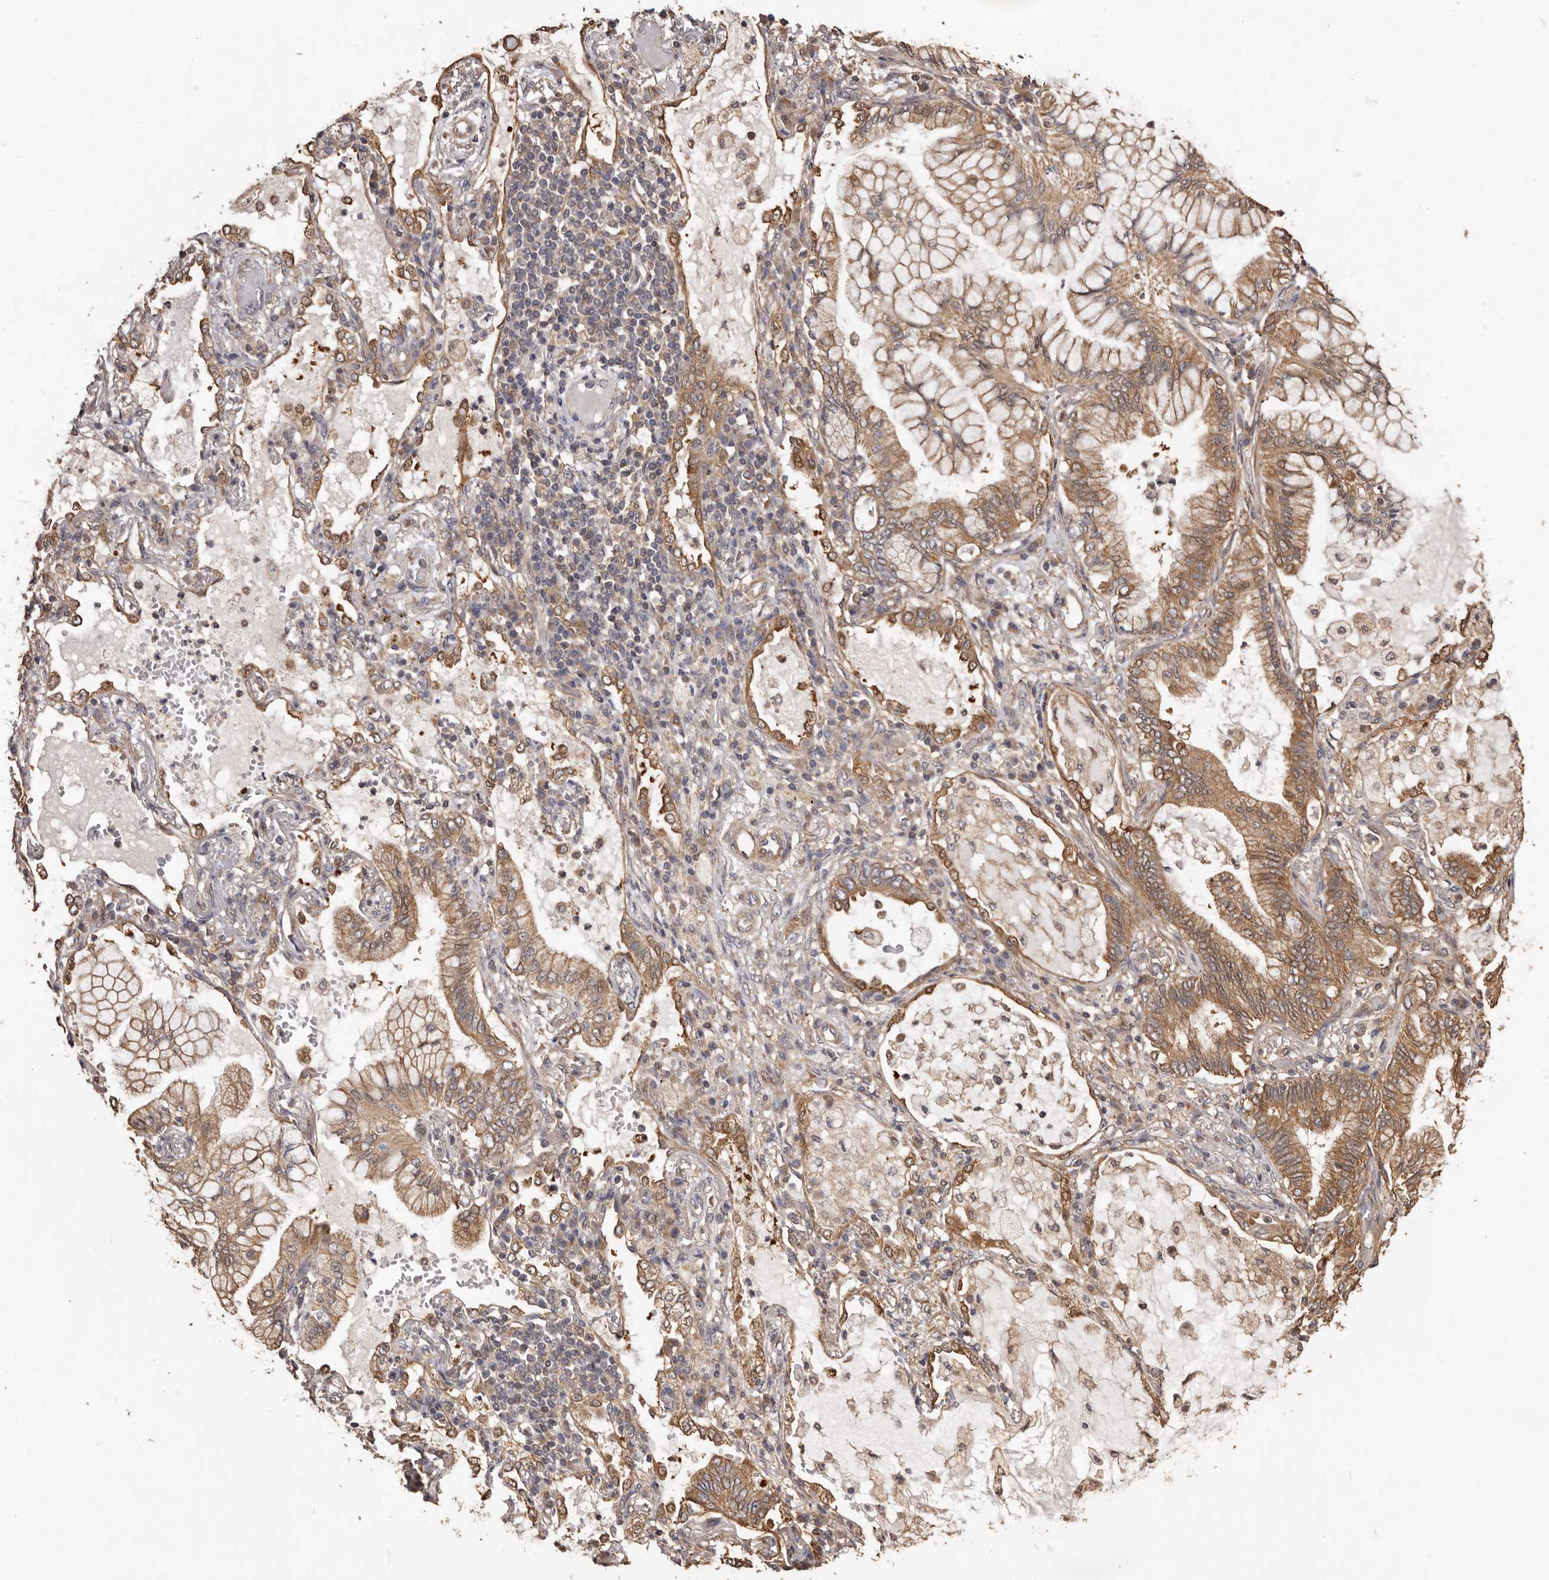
{"staining": {"intensity": "moderate", "quantity": ">75%", "location": "cytoplasmic/membranous"}, "tissue": "lung cancer", "cell_type": "Tumor cells", "image_type": "cancer", "snomed": [{"axis": "morphology", "description": "Adenocarcinoma, NOS"}, {"axis": "topography", "description": "Lung"}], "caption": "Immunohistochemistry (DAB (3,3'-diaminobenzidine)) staining of adenocarcinoma (lung) displays moderate cytoplasmic/membranous protein expression in about >75% of tumor cells. The staining was performed using DAB, with brown indicating positive protein expression. Nuclei are stained blue with hematoxylin.", "gene": "COQ8B", "patient": {"sex": "female", "age": 70}}